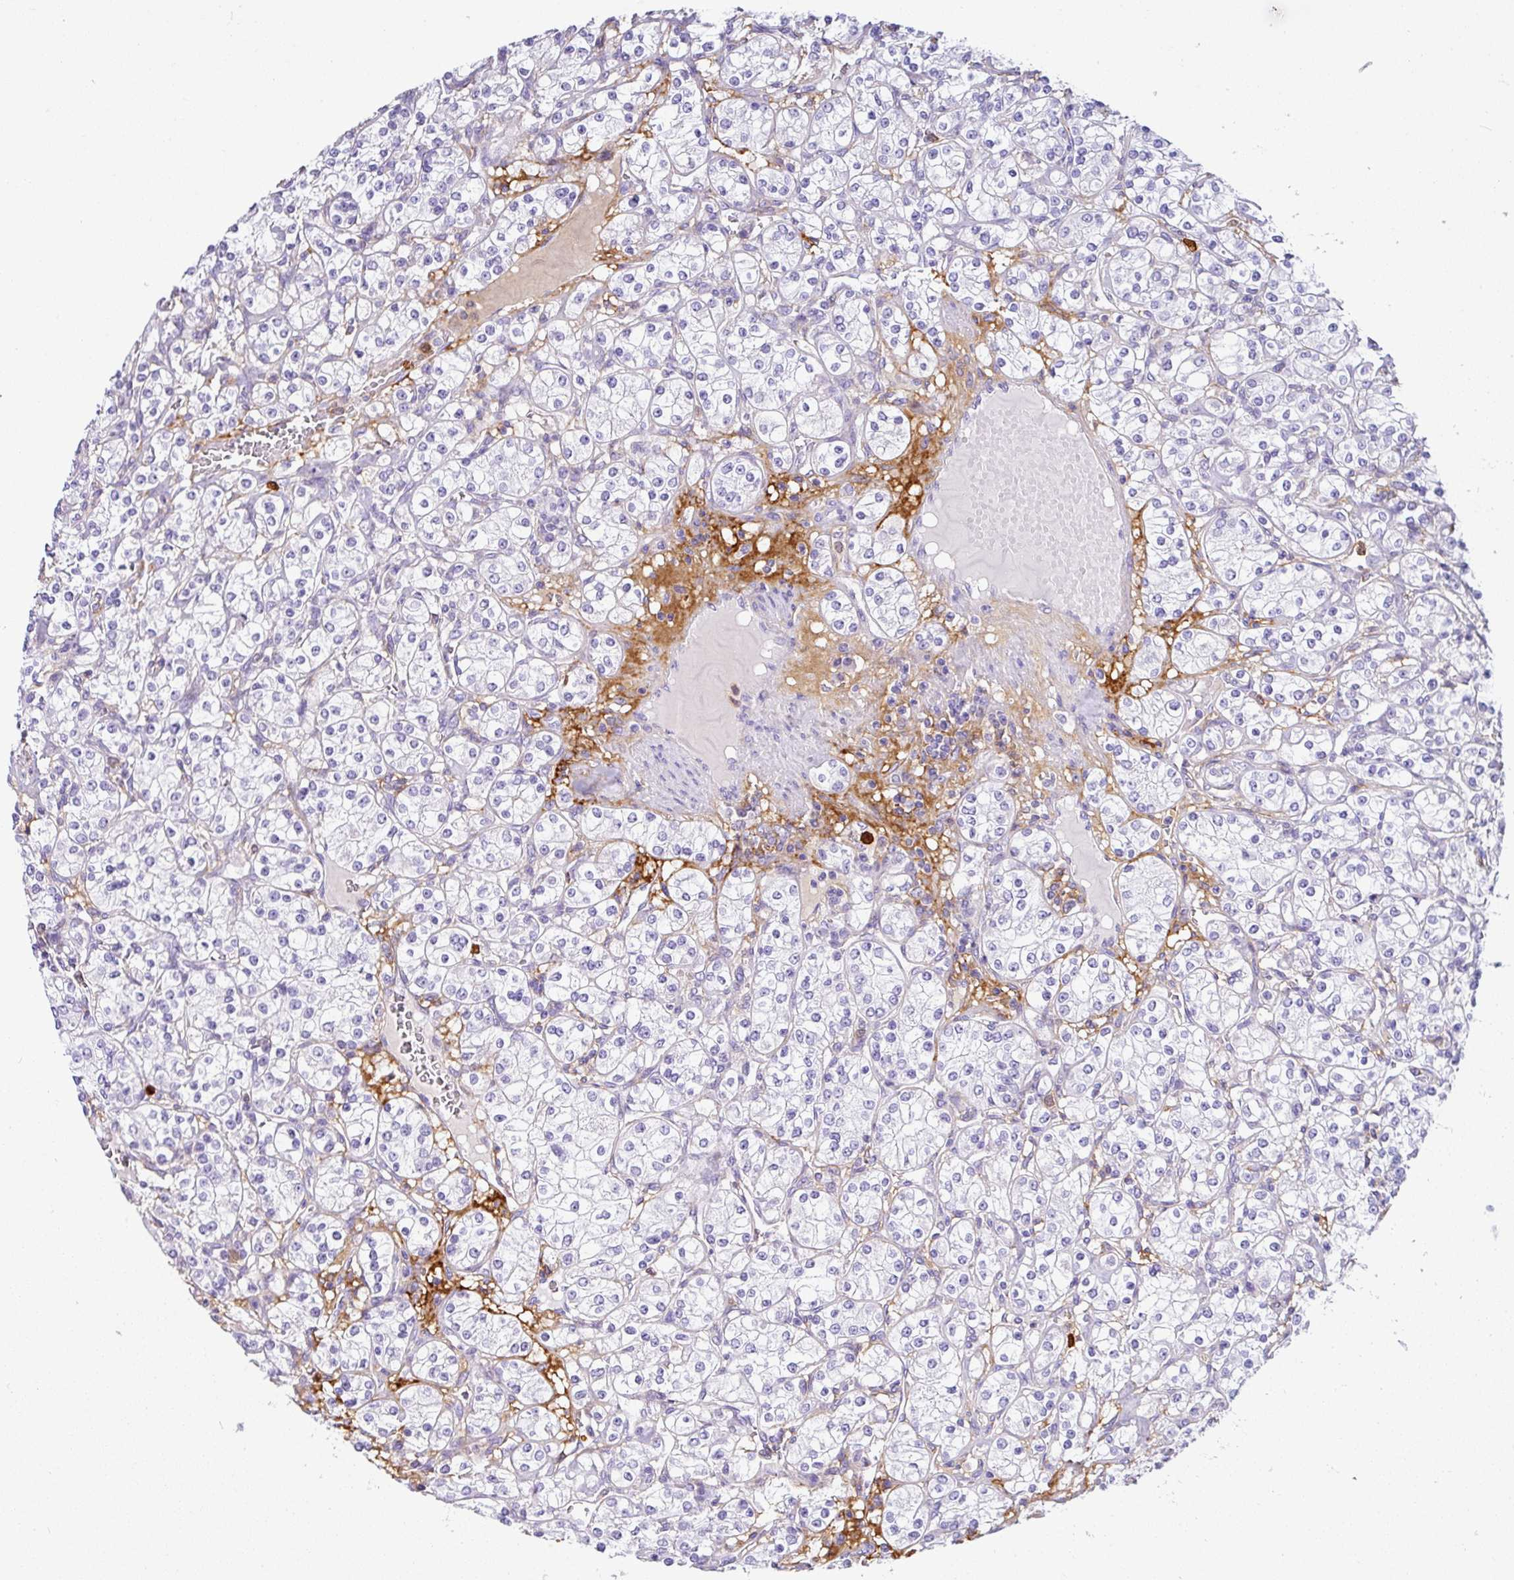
{"staining": {"intensity": "negative", "quantity": "none", "location": "none"}, "tissue": "renal cancer", "cell_type": "Tumor cells", "image_type": "cancer", "snomed": [{"axis": "morphology", "description": "Adenocarcinoma, NOS"}, {"axis": "topography", "description": "Kidney"}], "caption": "Immunohistochemistry image of adenocarcinoma (renal) stained for a protein (brown), which shows no staining in tumor cells.", "gene": "SH2D3C", "patient": {"sex": "male", "age": 77}}